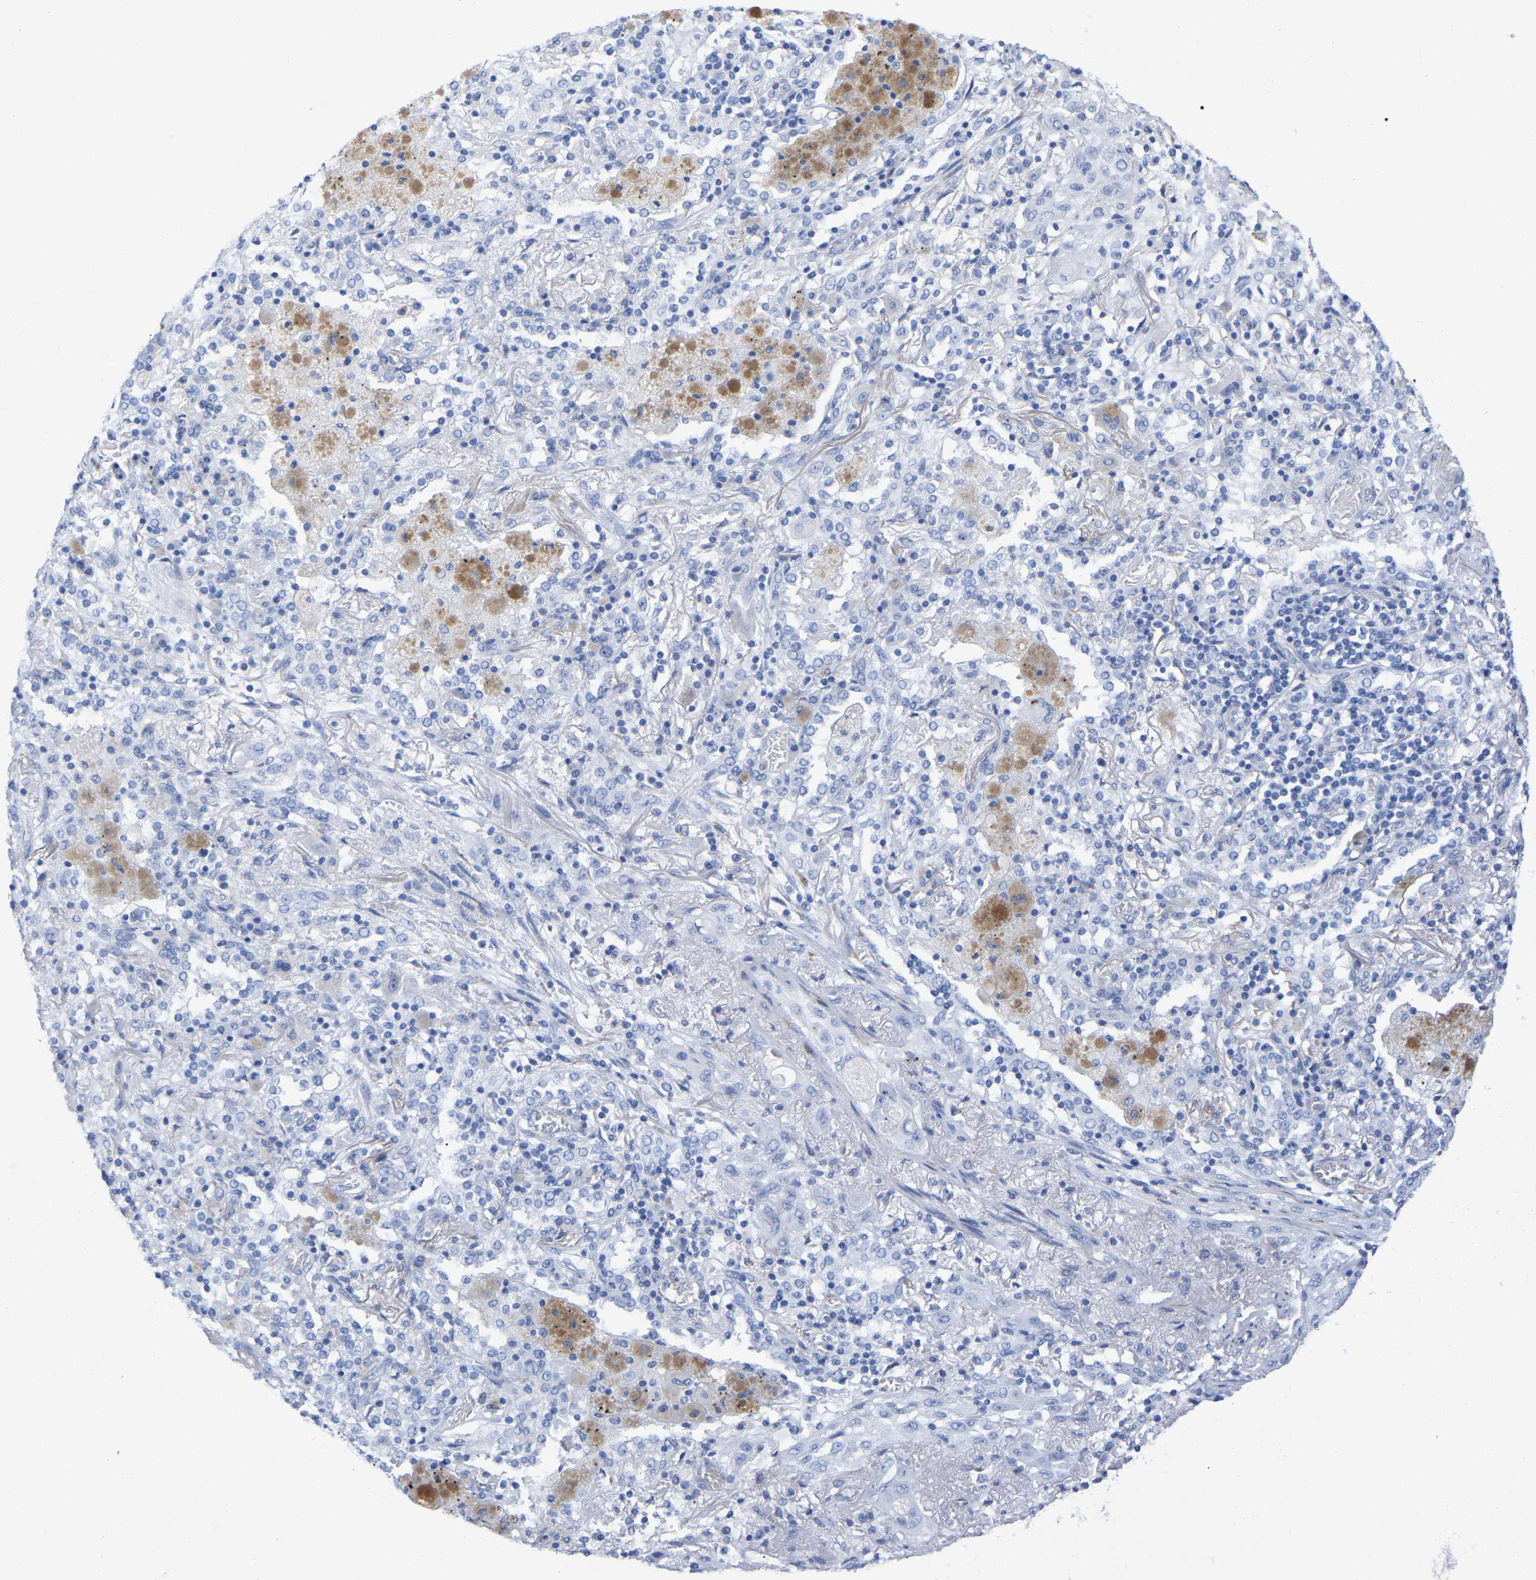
{"staining": {"intensity": "negative", "quantity": "none", "location": "none"}, "tissue": "lung cancer", "cell_type": "Tumor cells", "image_type": "cancer", "snomed": [{"axis": "morphology", "description": "Squamous cell carcinoma, NOS"}, {"axis": "topography", "description": "Lung"}], "caption": "DAB immunohistochemical staining of lung squamous cell carcinoma exhibits no significant expression in tumor cells. Nuclei are stained in blue.", "gene": "HAPLN1", "patient": {"sex": "female", "age": 47}}